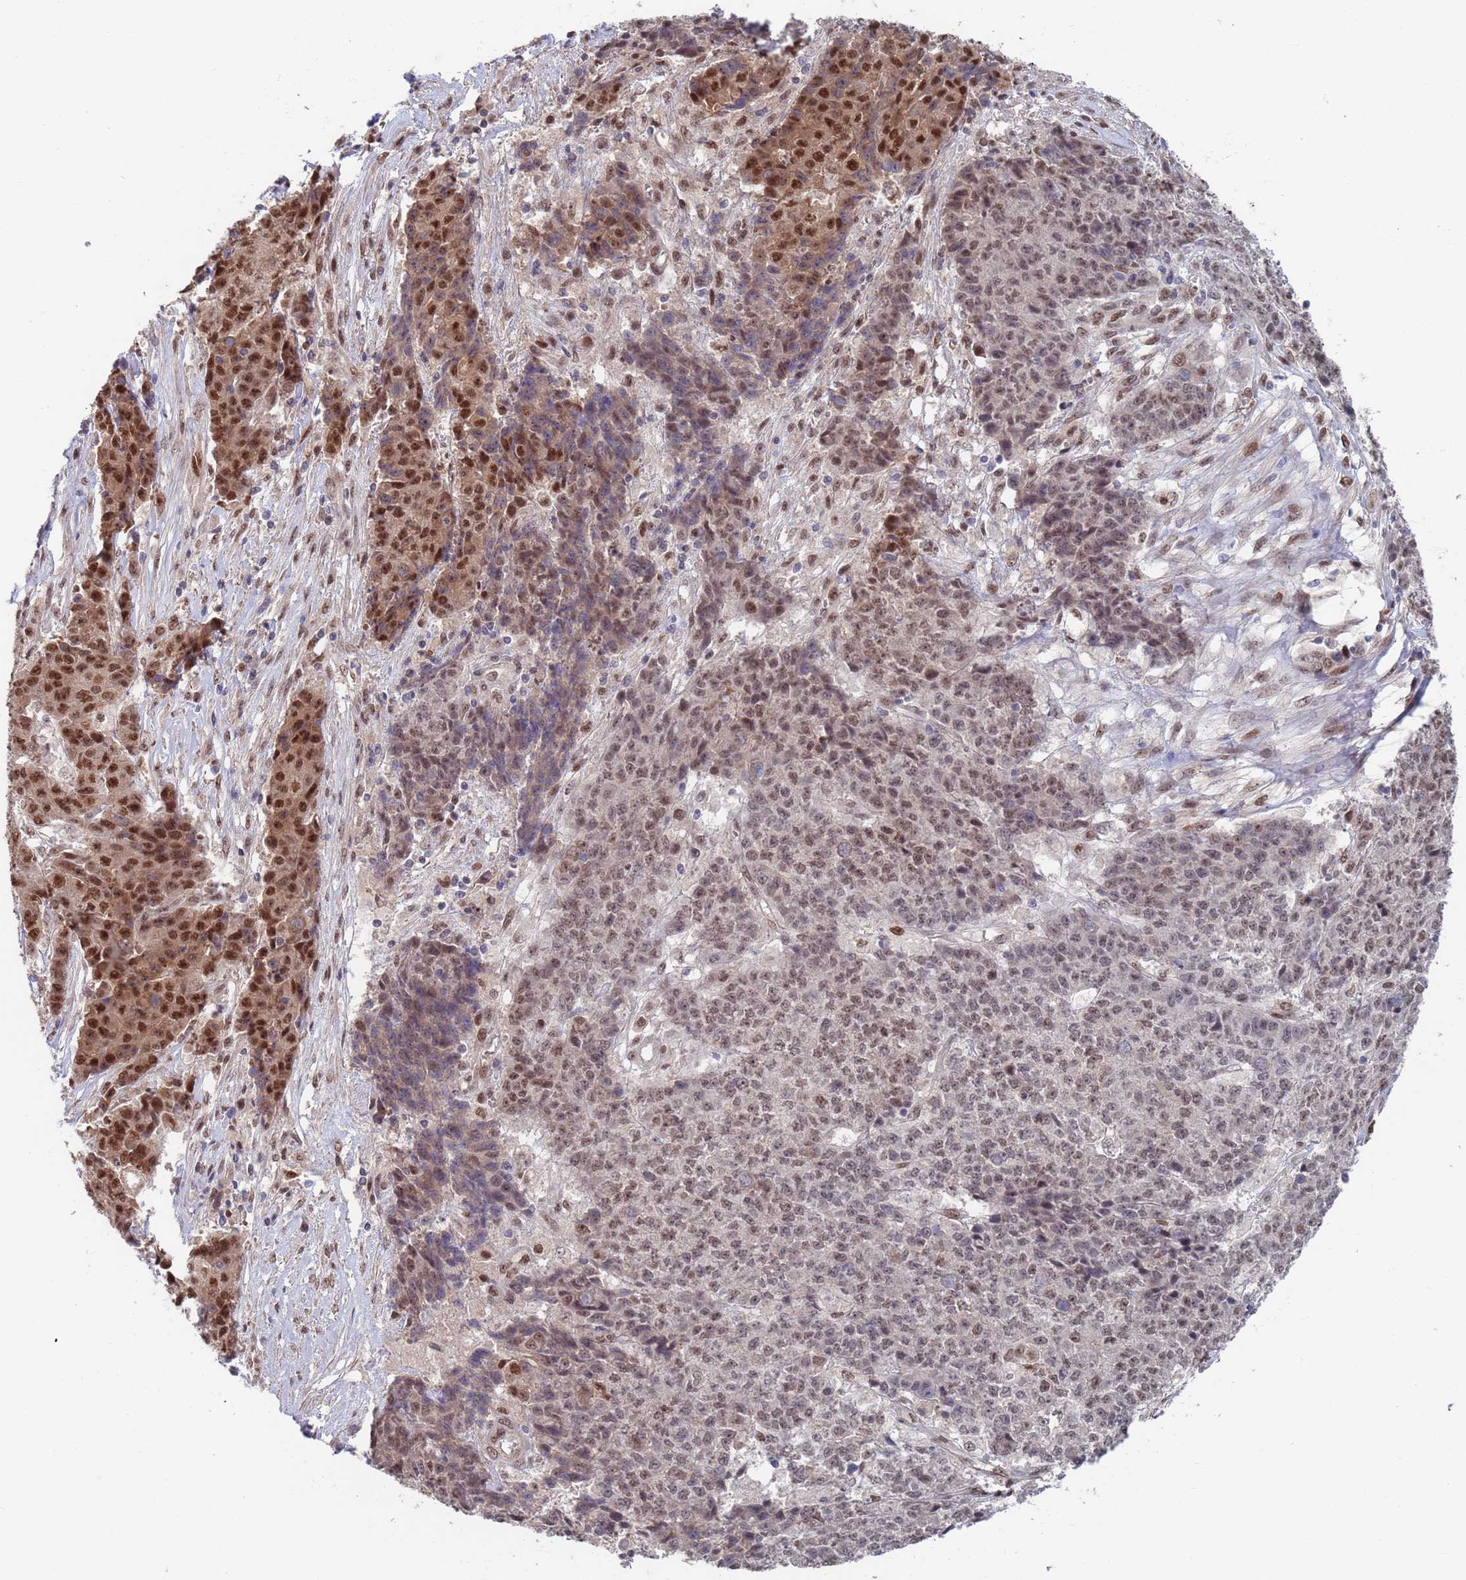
{"staining": {"intensity": "moderate", "quantity": "25%-75%", "location": "nuclear"}, "tissue": "ovarian cancer", "cell_type": "Tumor cells", "image_type": "cancer", "snomed": [{"axis": "morphology", "description": "Carcinoma, endometroid"}, {"axis": "topography", "description": "Ovary"}], "caption": "DAB (3,3'-diaminobenzidine) immunohistochemical staining of endometroid carcinoma (ovarian) demonstrates moderate nuclear protein expression in about 25%-75% of tumor cells.", "gene": "RPP25", "patient": {"sex": "female", "age": 42}}